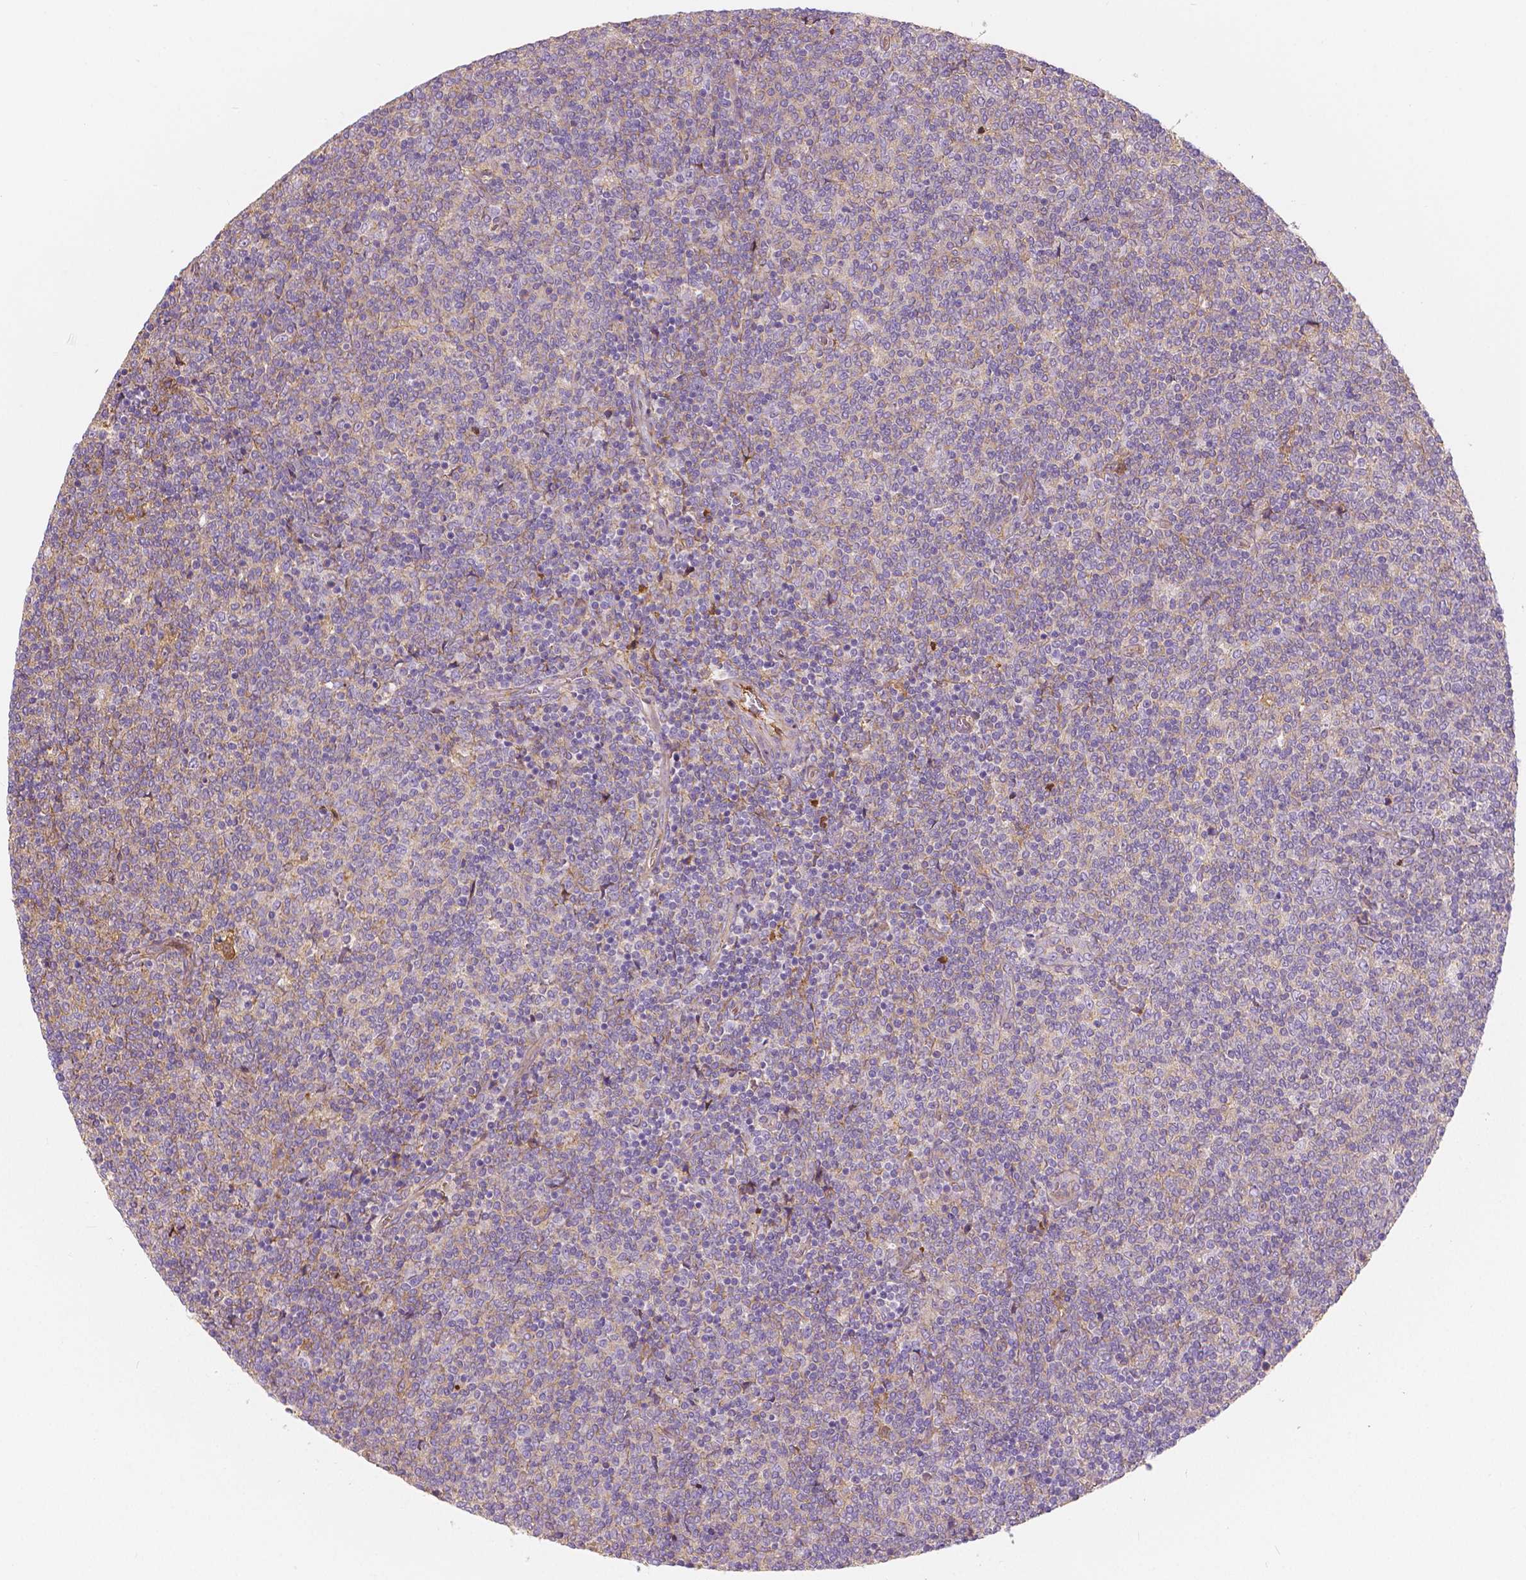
{"staining": {"intensity": "negative", "quantity": "none", "location": "none"}, "tissue": "lymphoma", "cell_type": "Tumor cells", "image_type": "cancer", "snomed": [{"axis": "morphology", "description": "Malignant lymphoma, non-Hodgkin's type, Low grade"}, {"axis": "topography", "description": "Lymph node"}], "caption": "A micrograph of human malignant lymphoma, non-Hodgkin's type (low-grade) is negative for staining in tumor cells.", "gene": "APOA4", "patient": {"sex": "male", "age": 52}}